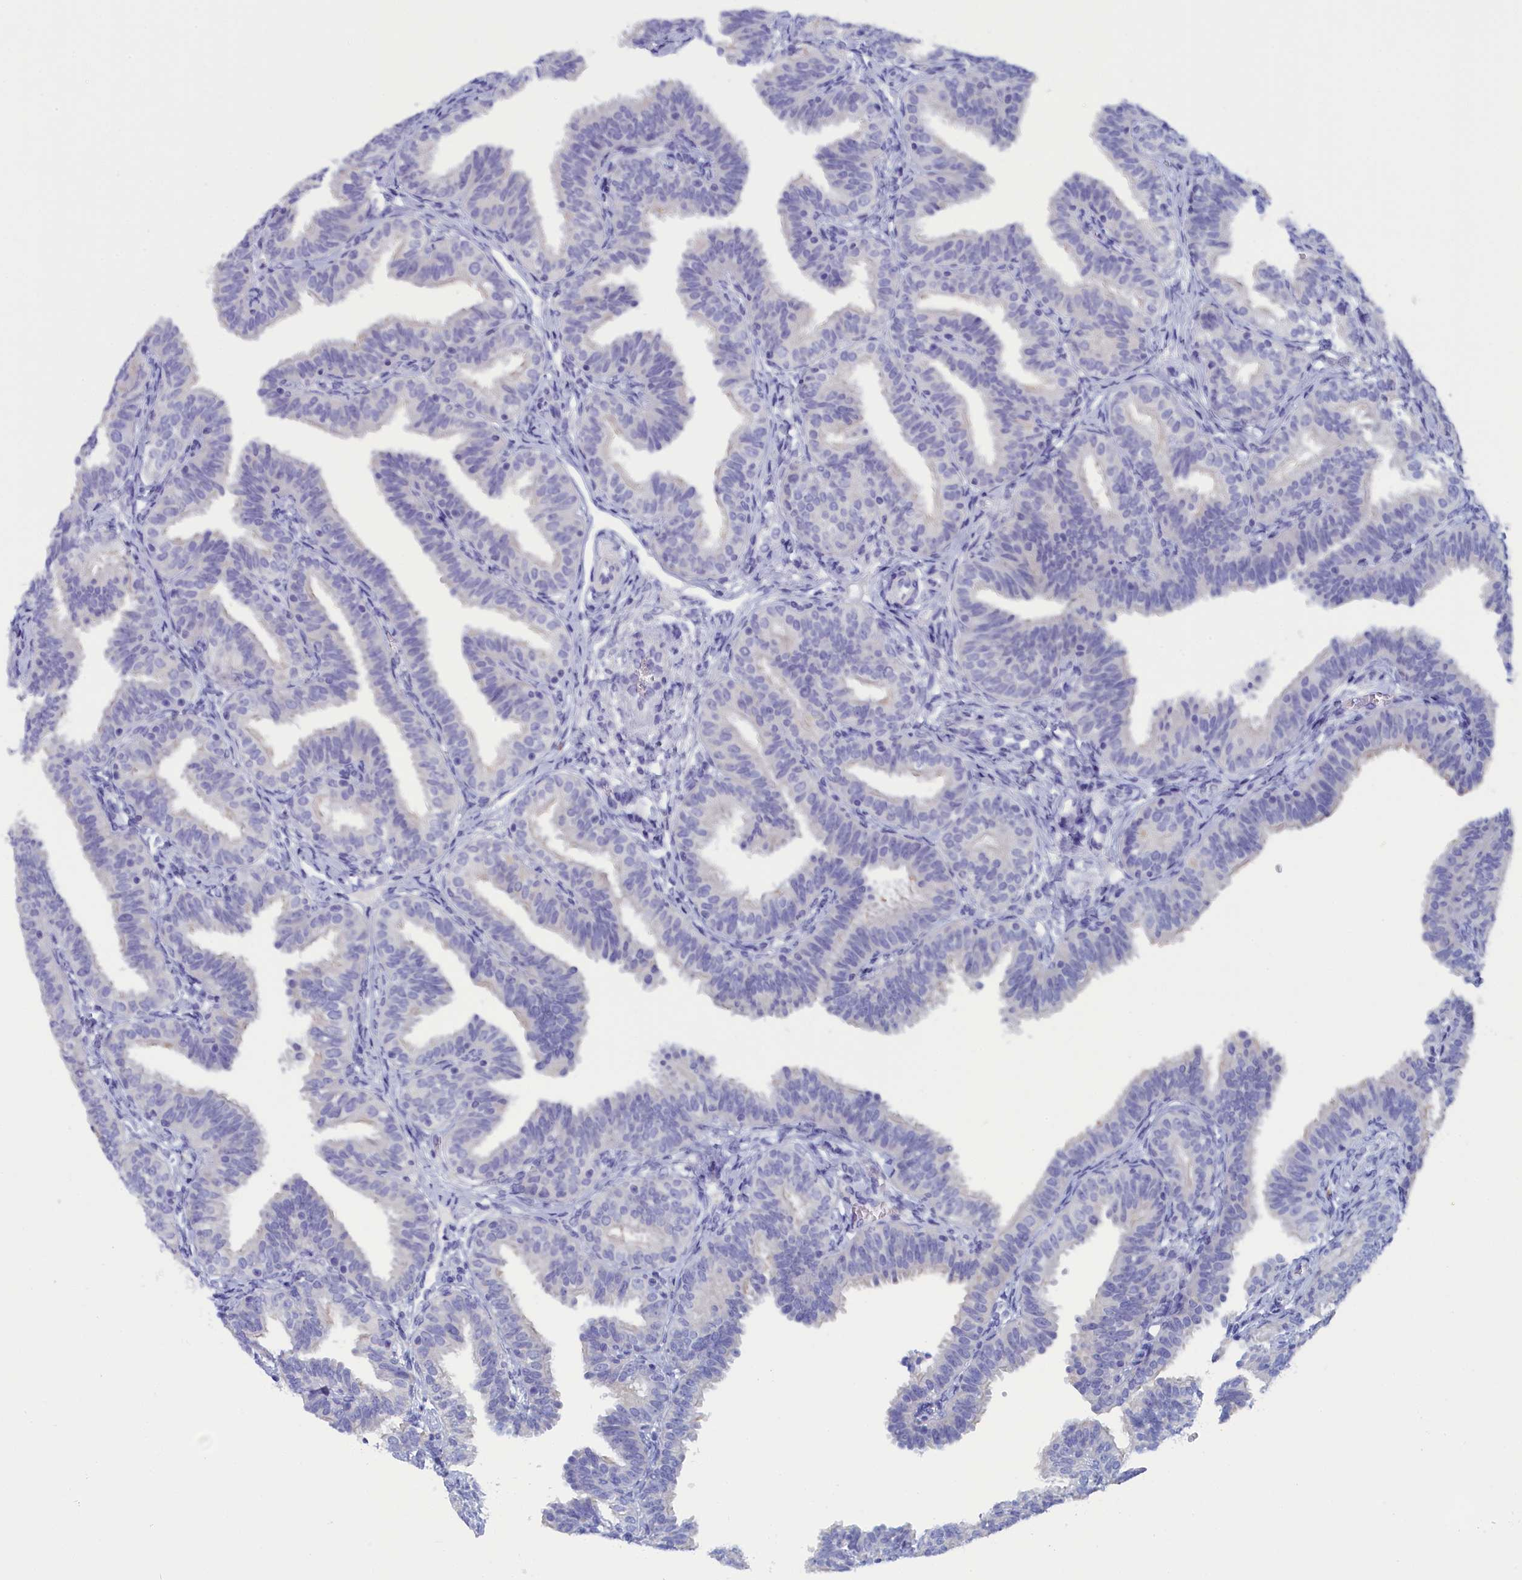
{"staining": {"intensity": "negative", "quantity": "none", "location": "none"}, "tissue": "fallopian tube", "cell_type": "Glandular cells", "image_type": "normal", "snomed": [{"axis": "morphology", "description": "Normal tissue, NOS"}, {"axis": "topography", "description": "Fallopian tube"}], "caption": "Immunohistochemical staining of normal fallopian tube shows no significant positivity in glandular cells.", "gene": "ANKRD2", "patient": {"sex": "female", "age": 35}}